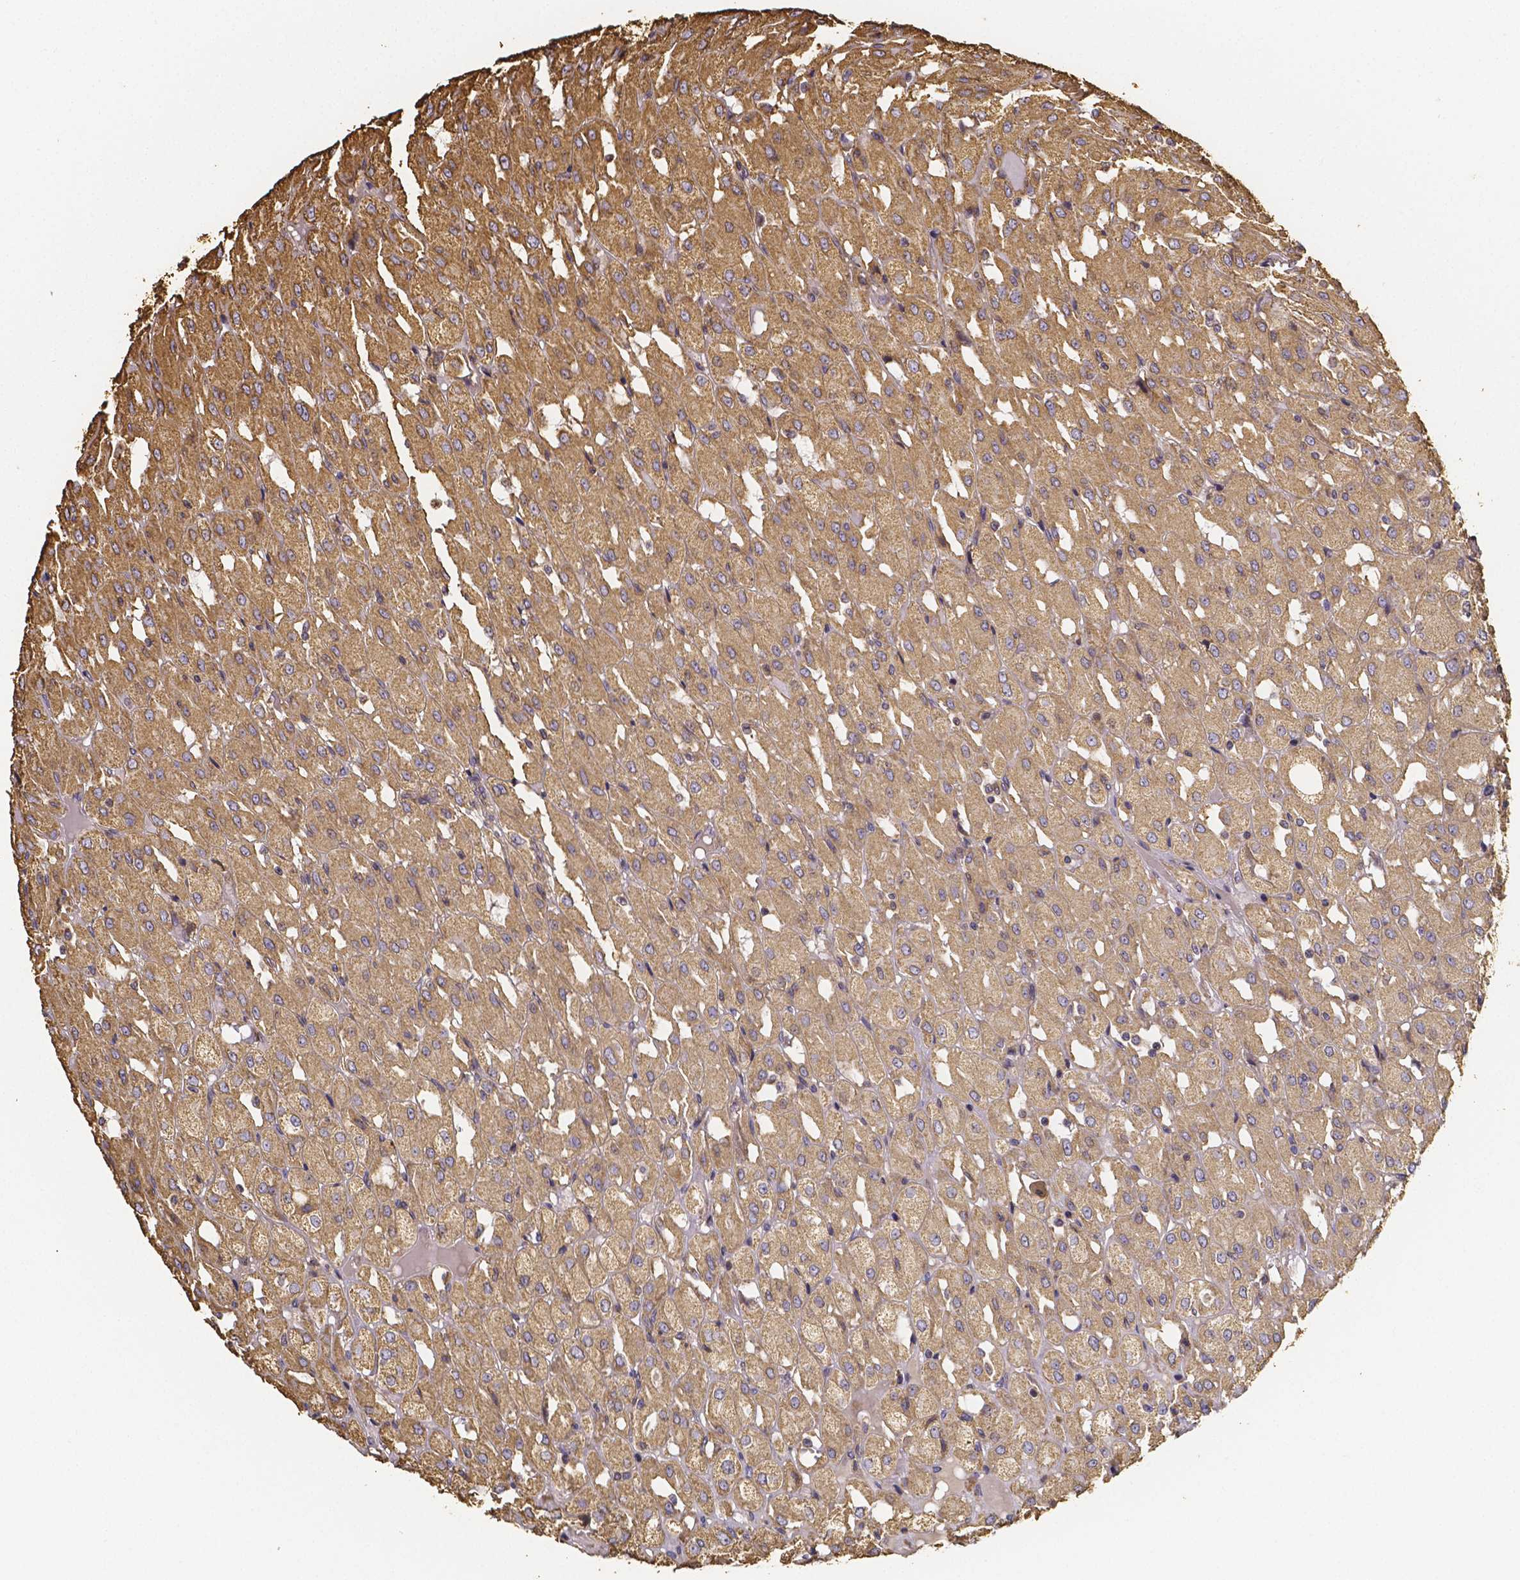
{"staining": {"intensity": "moderate", "quantity": ">75%", "location": "cytoplasmic/membranous"}, "tissue": "renal cancer", "cell_type": "Tumor cells", "image_type": "cancer", "snomed": [{"axis": "morphology", "description": "Adenocarcinoma, NOS"}, {"axis": "topography", "description": "Kidney"}], "caption": "Moderate cytoplasmic/membranous staining is appreciated in approximately >75% of tumor cells in renal cancer. (Brightfield microscopy of DAB IHC at high magnification).", "gene": "SLC35D2", "patient": {"sex": "male", "age": 72}}